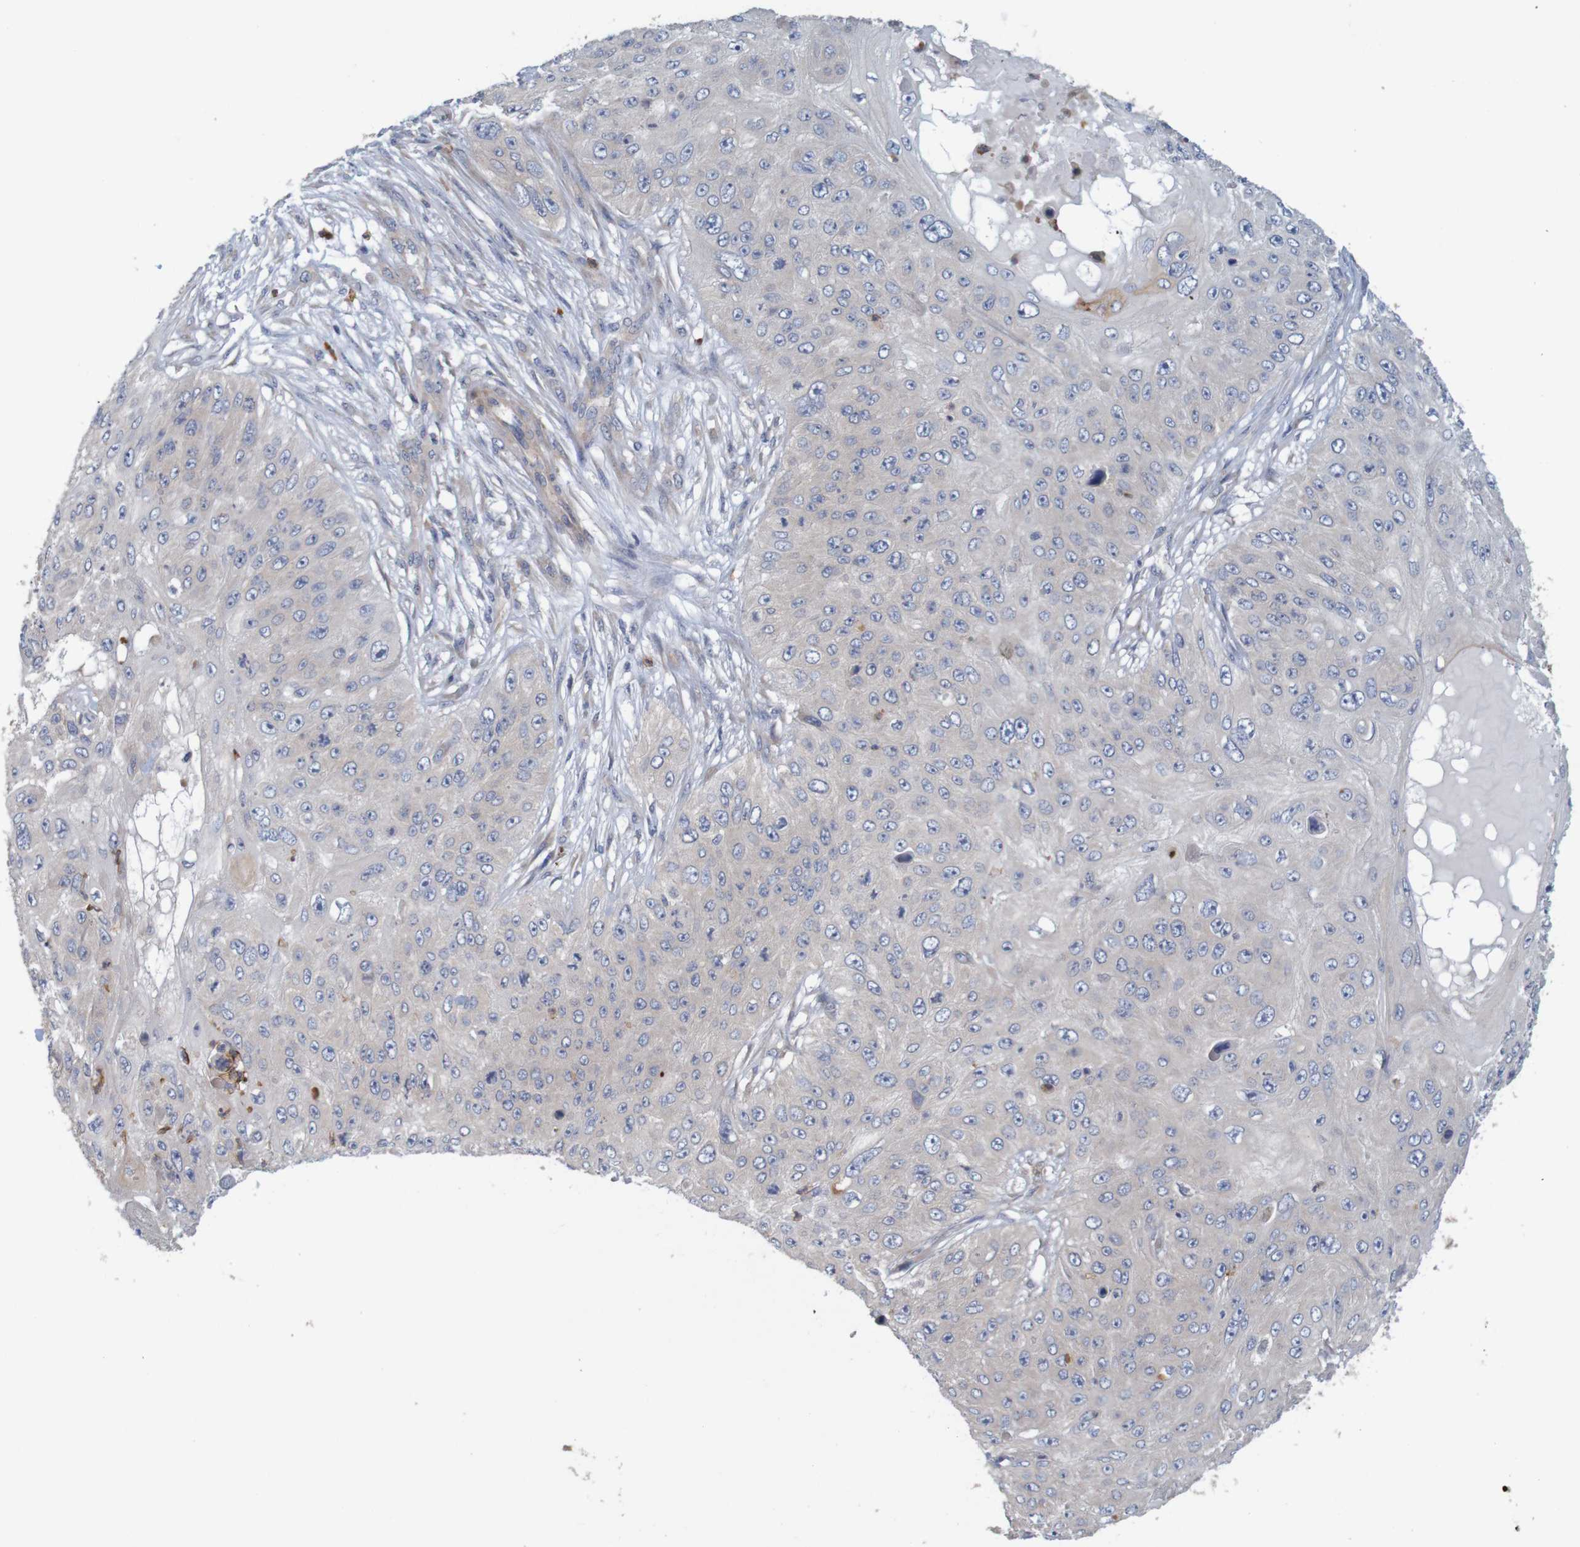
{"staining": {"intensity": "negative", "quantity": "none", "location": "none"}, "tissue": "skin cancer", "cell_type": "Tumor cells", "image_type": "cancer", "snomed": [{"axis": "morphology", "description": "Squamous cell carcinoma, NOS"}, {"axis": "topography", "description": "Skin"}], "caption": "A histopathology image of human skin cancer (squamous cell carcinoma) is negative for staining in tumor cells.", "gene": "KRT23", "patient": {"sex": "female", "age": 80}}